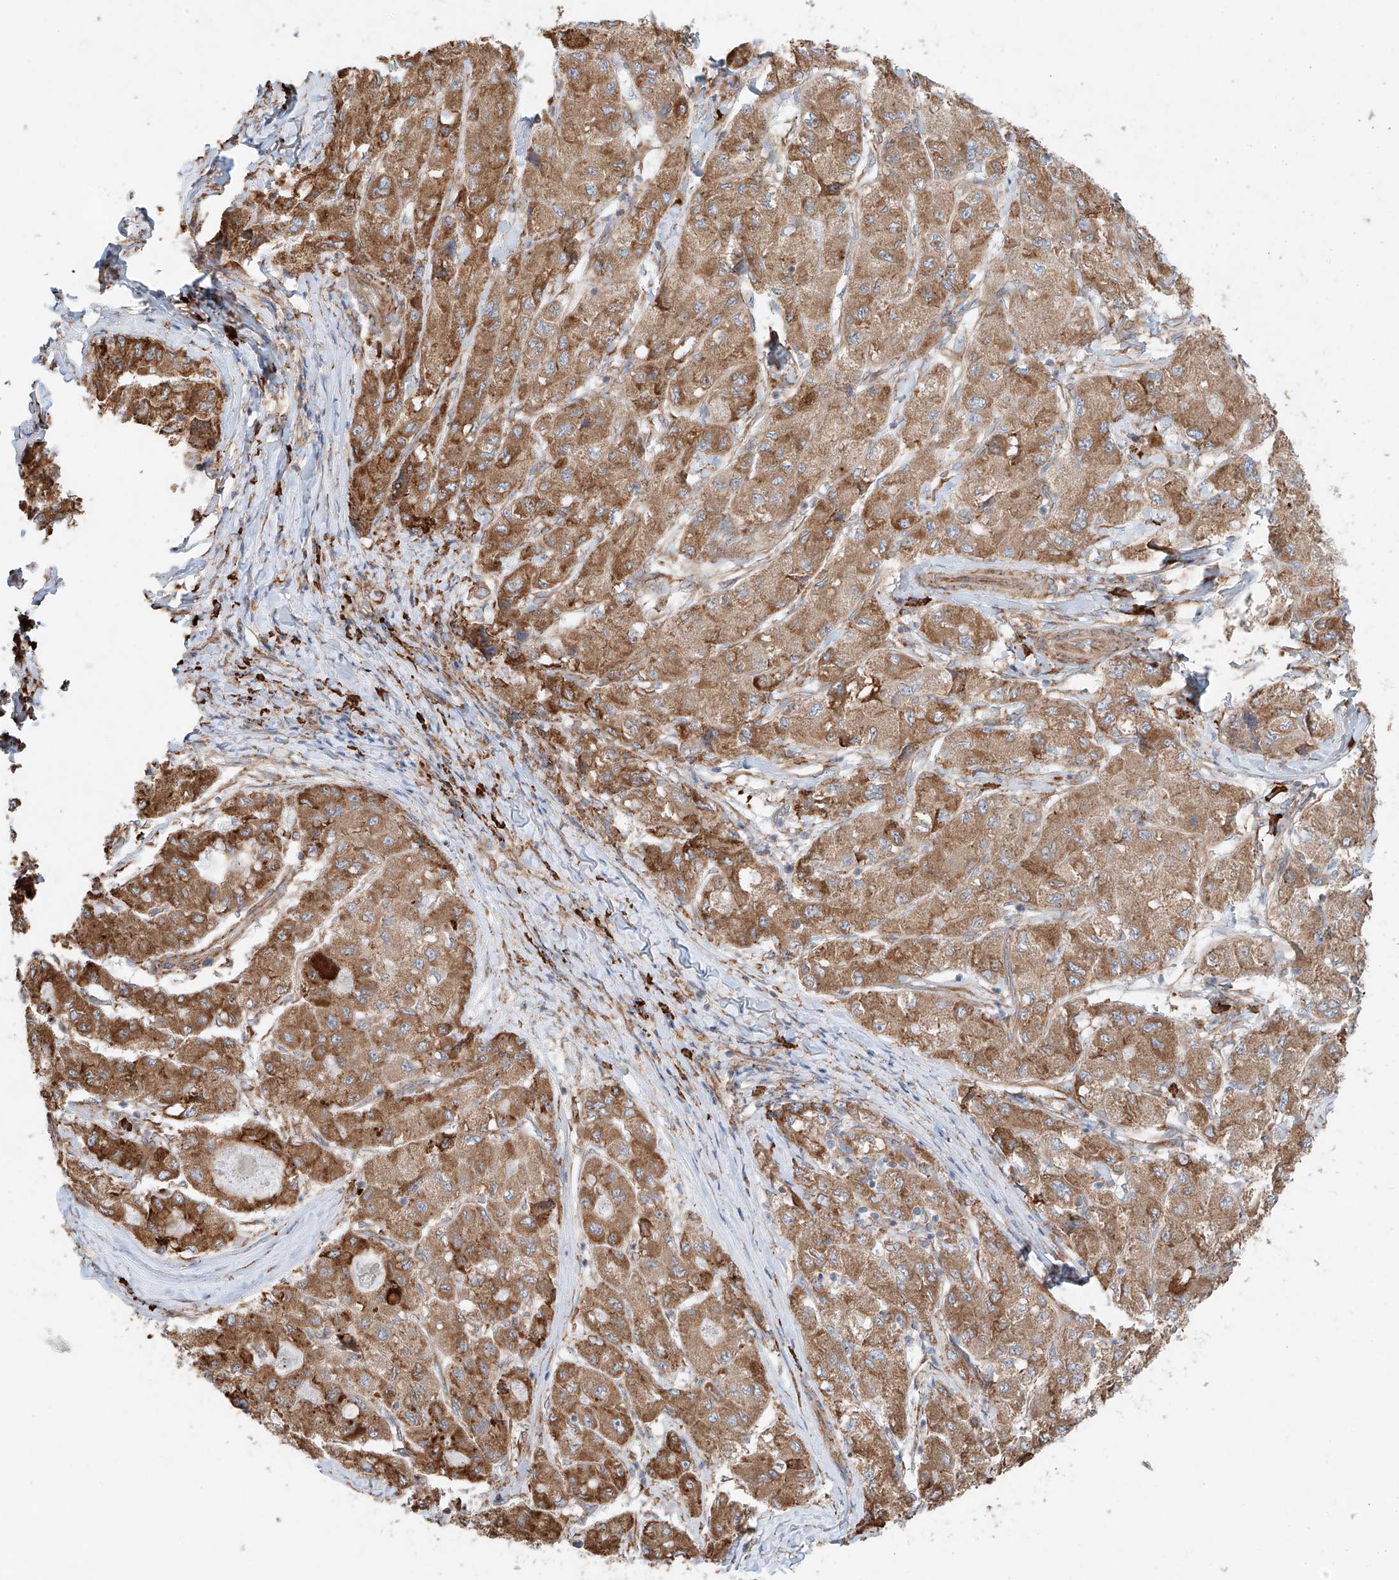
{"staining": {"intensity": "moderate", "quantity": ">75%", "location": "cytoplasmic/membranous"}, "tissue": "liver cancer", "cell_type": "Tumor cells", "image_type": "cancer", "snomed": [{"axis": "morphology", "description": "Carcinoma, Hepatocellular, NOS"}, {"axis": "topography", "description": "Liver"}], "caption": "DAB immunohistochemical staining of liver cancer (hepatocellular carcinoma) demonstrates moderate cytoplasmic/membranous protein positivity in about >75% of tumor cells. (DAB (3,3'-diaminobenzidine) IHC, brown staining for protein, blue staining for nuclei).", "gene": "EIPR1", "patient": {"sex": "male", "age": 80}}